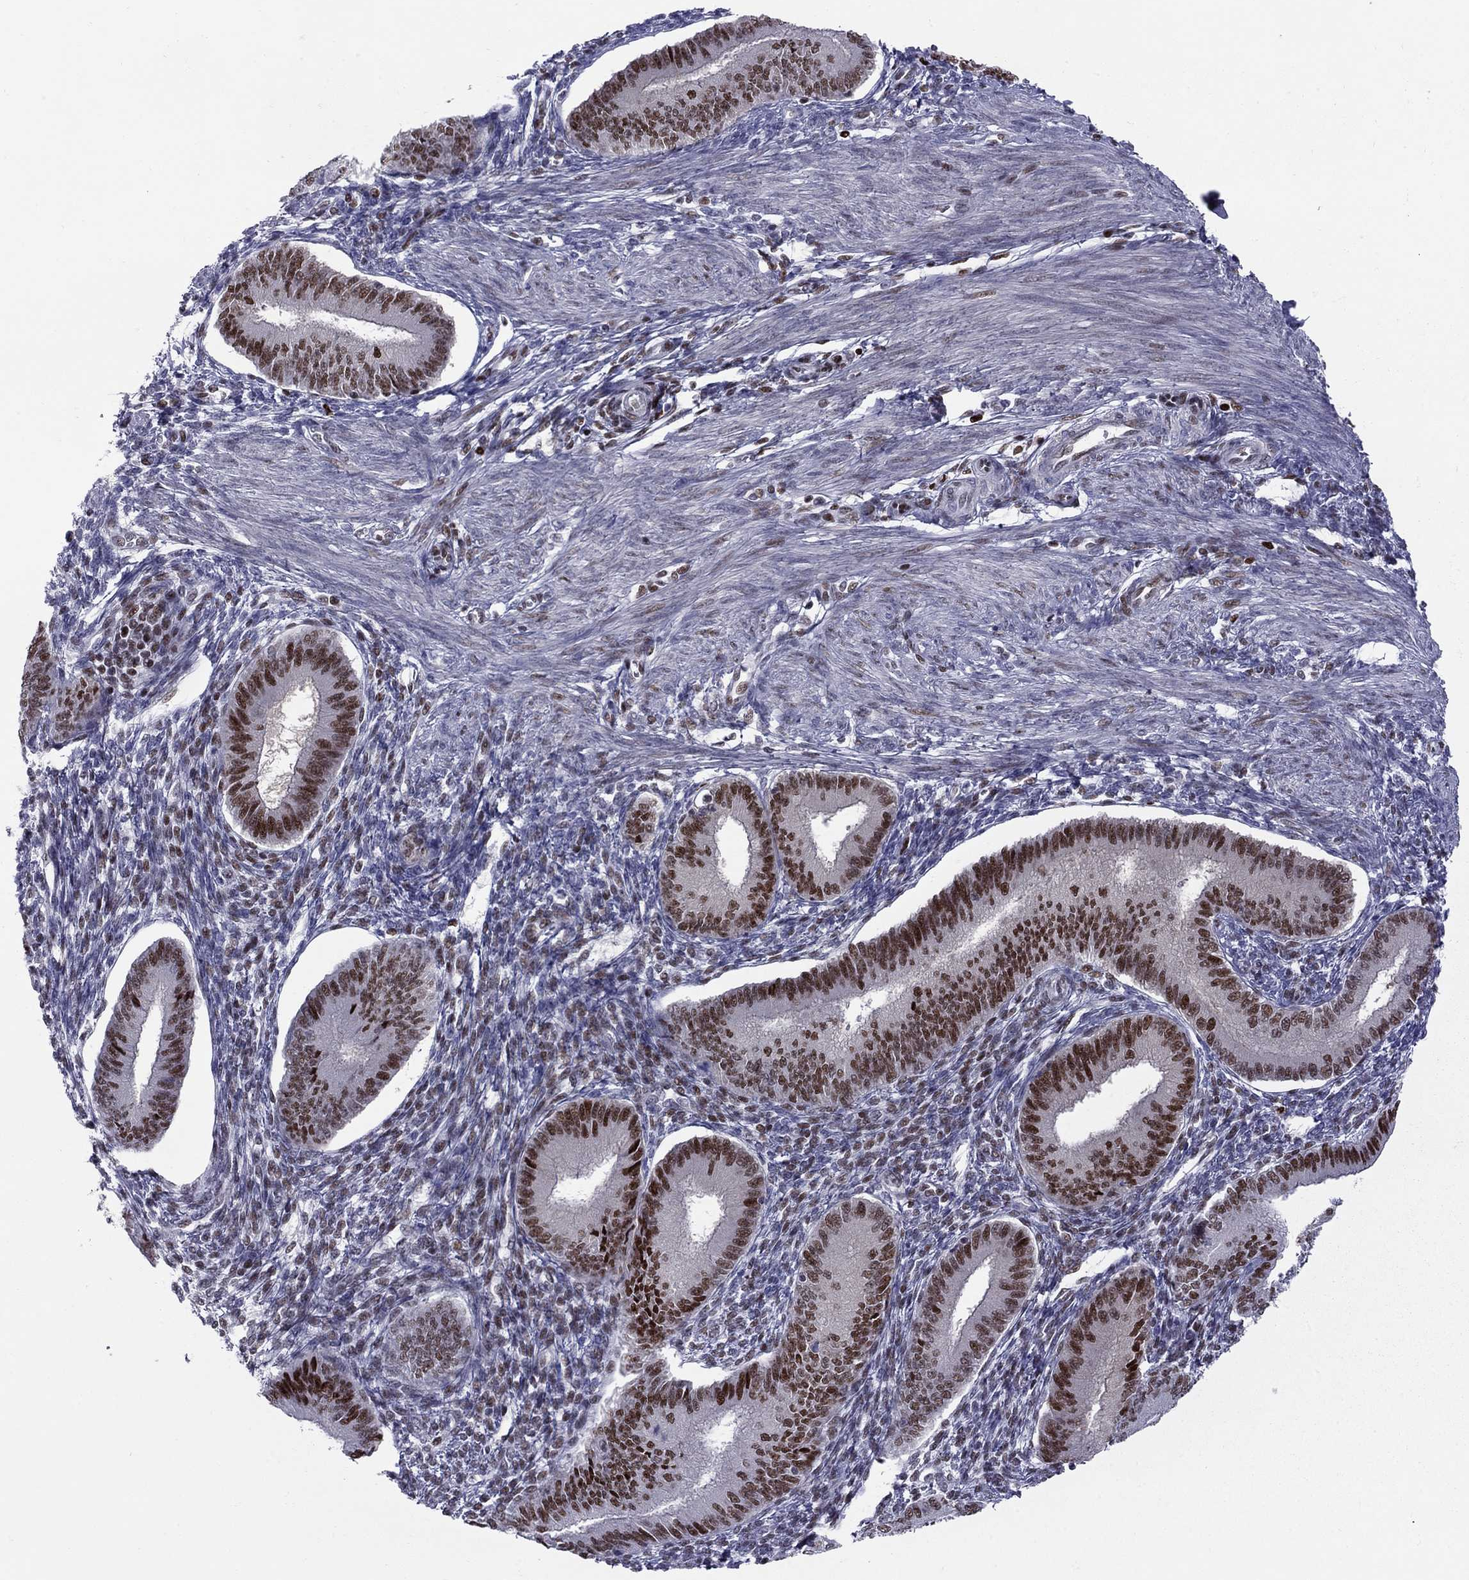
{"staining": {"intensity": "negative", "quantity": "none", "location": "none"}, "tissue": "endometrium", "cell_type": "Cells in endometrial stroma", "image_type": "normal", "snomed": [{"axis": "morphology", "description": "Normal tissue, NOS"}, {"axis": "topography", "description": "Endometrium"}], "caption": "High power microscopy histopathology image of an immunohistochemistry (IHC) micrograph of benign endometrium, revealing no significant staining in cells in endometrial stroma.", "gene": "PCGF3", "patient": {"sex": "female", "age": 39}}